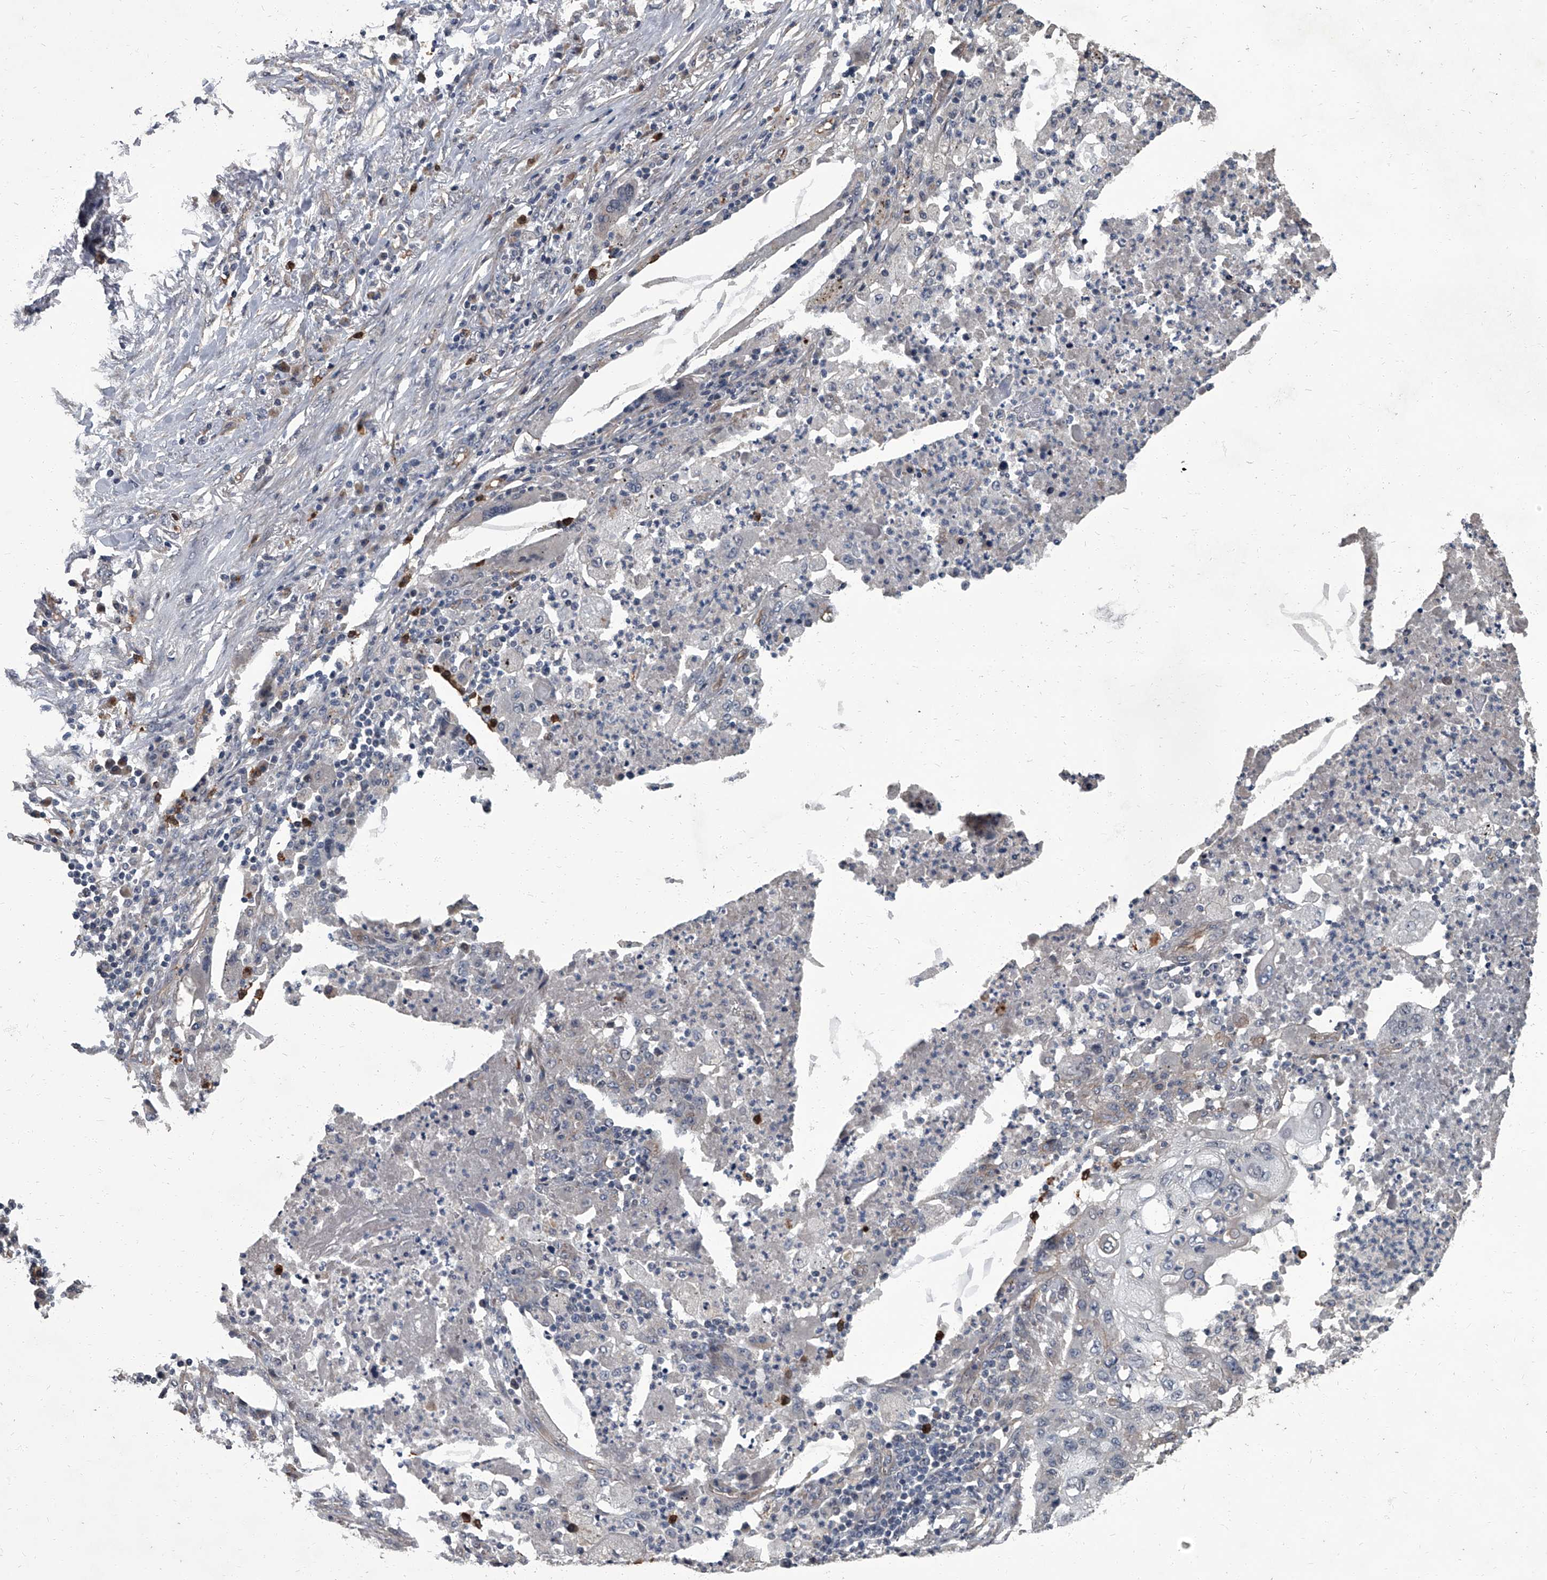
{"staining": {"intensity": "negative", "quantity": "none", "location": "none"}, "tissue": "lung cancer", "cell_type": "Tumor cells", "image_type": "cancer", "snomed": [{"axis": "morphology", "description": "Squamous cell carcinoma, NOS"}, {"axis": "topography", "description": "Lung"}], "caption": "This micrograph is of lung cancer stained with immunohistochemistry (IHC) to label a protein in brown with the nuclei are counter-stained blue. There is no staining in tumor cells.", "gene": "SIRT4", "patient": {"sex": "female", "age": 63}}